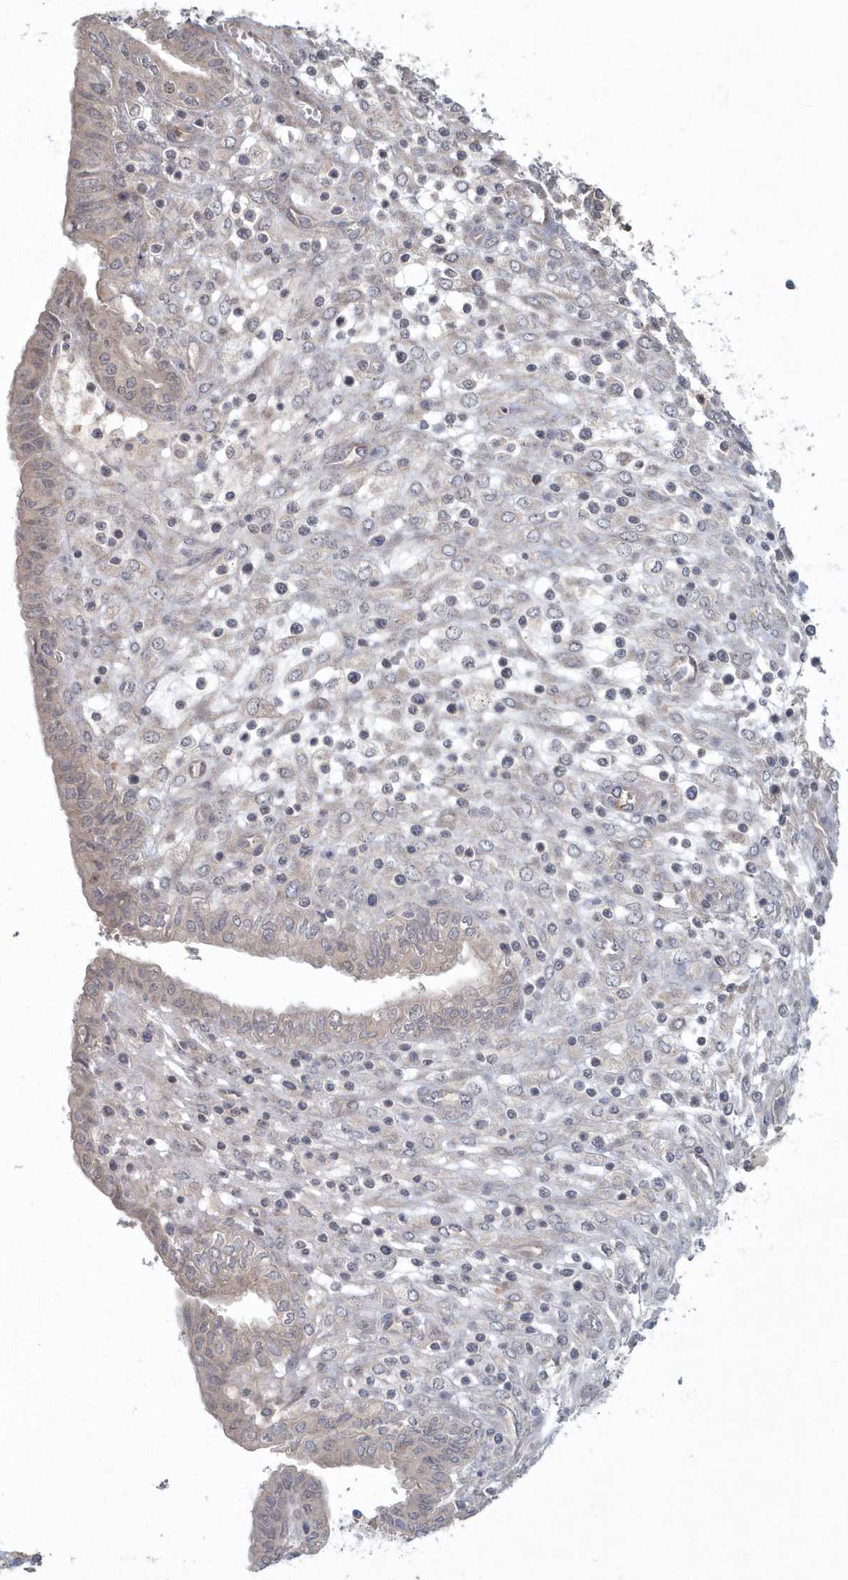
{"staining": {"intensity": "negative", "quantity": "none", "location": "none"}, "tissue": "endometrial cancer", "cell_type": "Tumor cells", "image_type": "cancer", "snomed": [{"axis": "morphology", "description": "Normal tissue, NOS"}, {"axis": "morphology", "description": "Adenocarcinoma, NOS"}, {"axis": "topography", "description": "Endometrium"}], "caption": "There is no significant positivity in tumor cells of endometrial cancer (adenocarcinoma).", "gene": "ARHGEF38", "patient": {"sex": "female", "age": 53}}